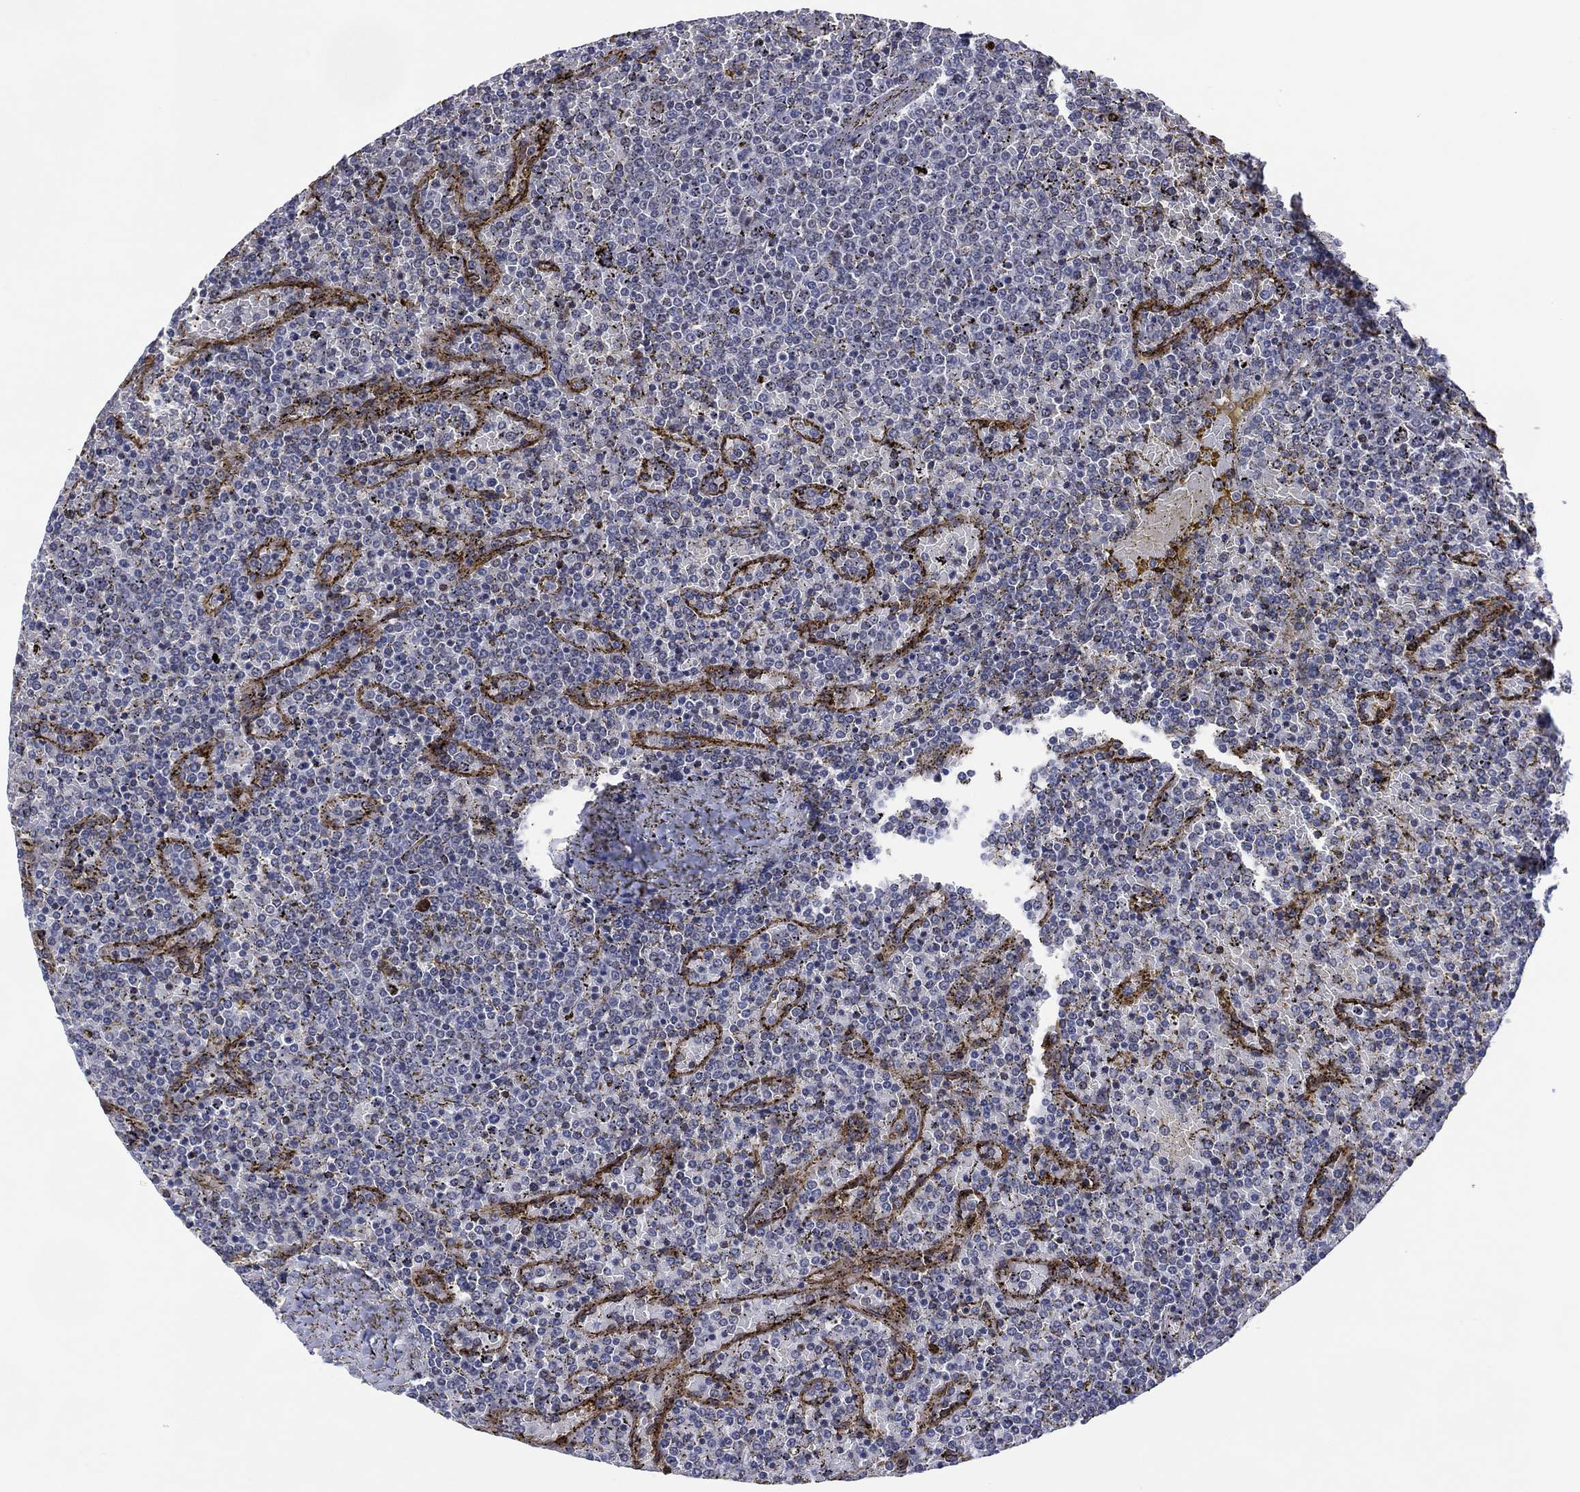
{"staining": {"intensity": "negative", "quantity": "none", "location": "none"}, "tissue": "lymphoma", "cell_type": "Tumor cells", "image_type": "cancer", "snomed": [{"axis": "morphology", "description": "Malignant lymphoma, non-Hodgkin's type, Low grade"}, {"axis": "topography", "description": "Spleen"}], "caption": "The micrograph shows no staining of tumor cells in lymphoma. (DAB (3,3'-diaminobenzidine) immunohistochemistry (IHC), high magnification).", "gene": "DPP4", "patient": {"sex": "female", "age": 77}}